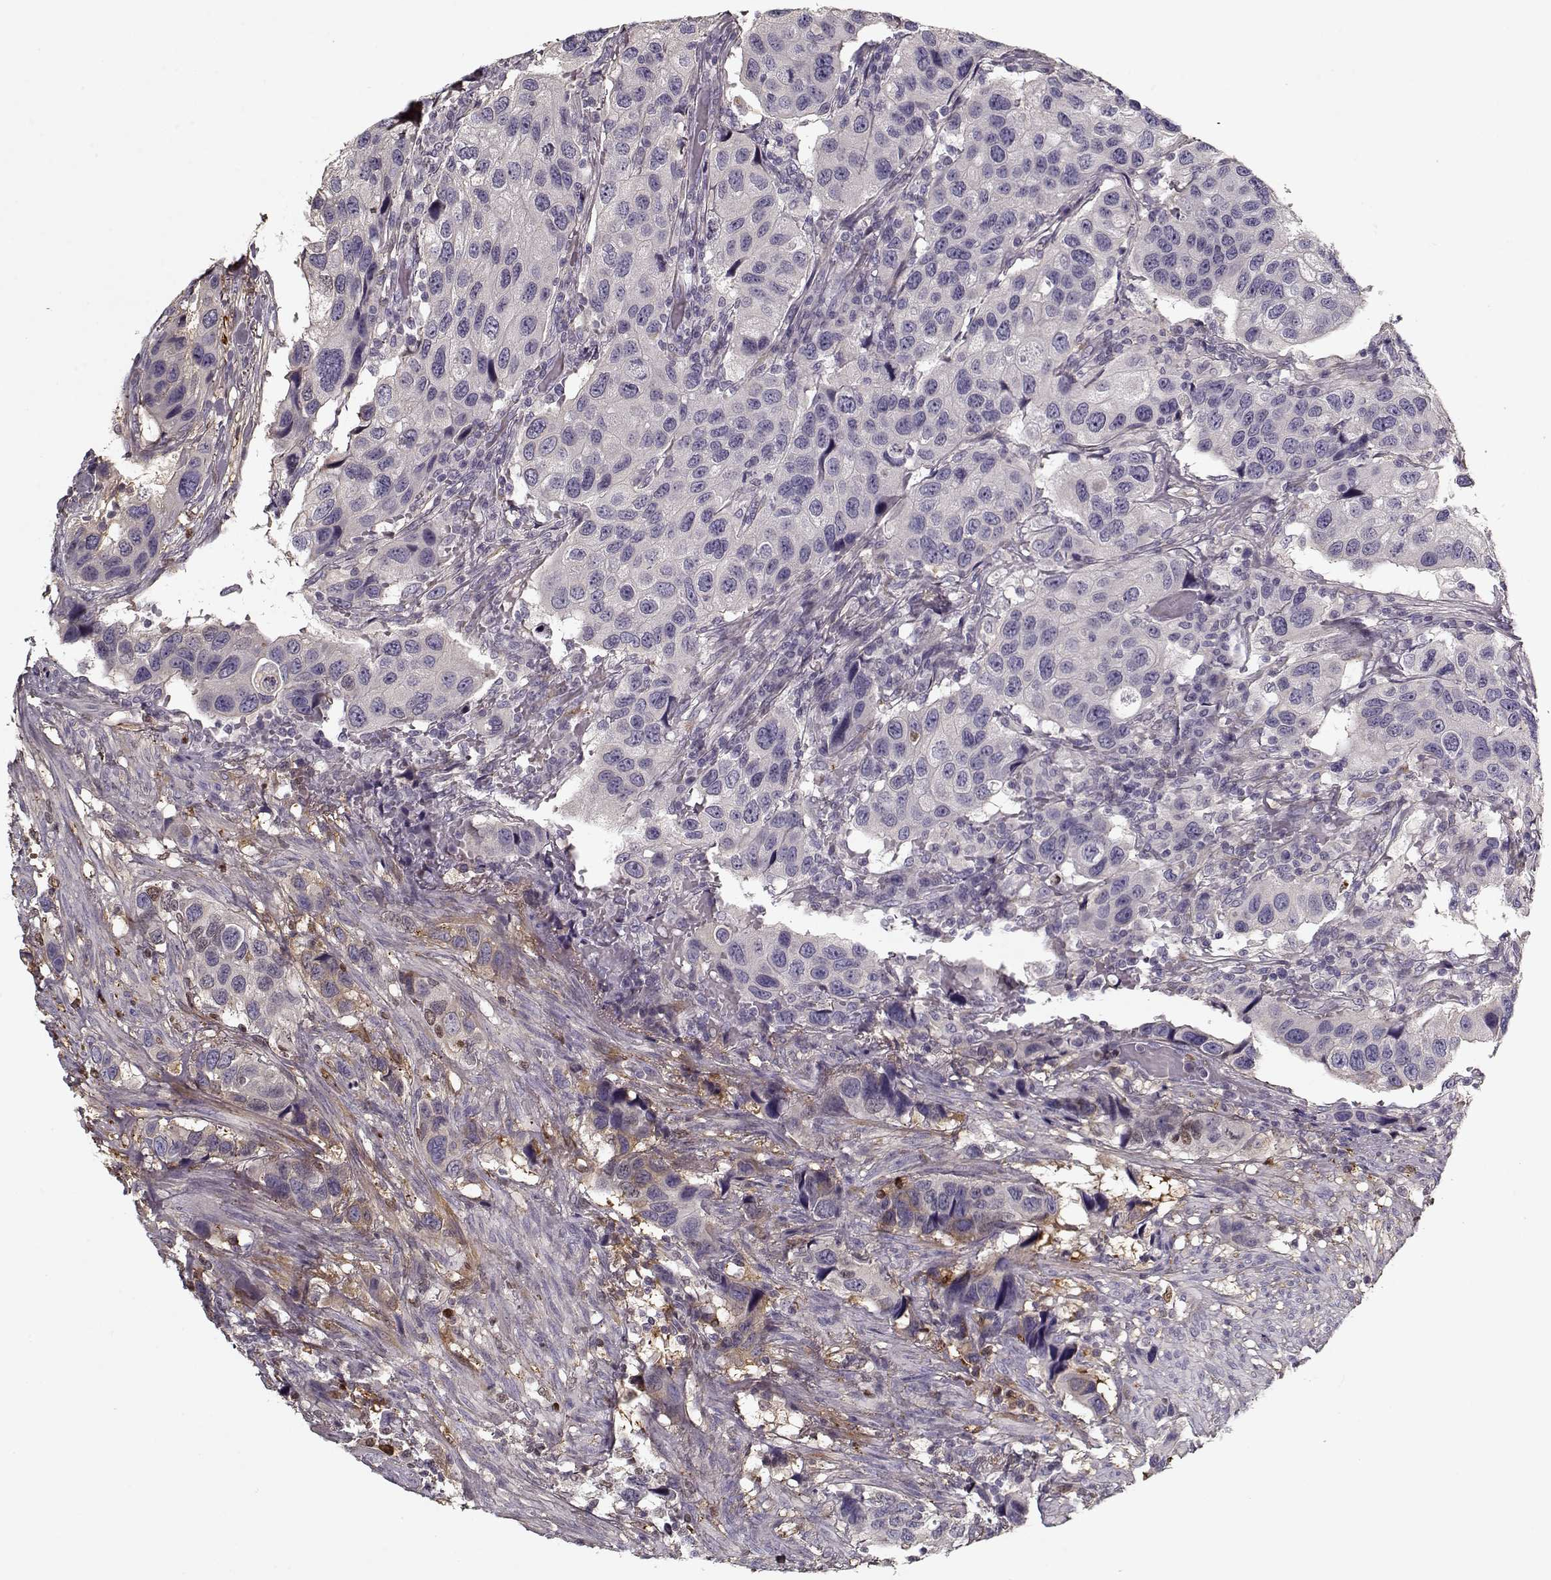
{"staining": {"intensity": "negative", "quantity": "none", "location": "none"}, "tissue": "urothelial cancer", "cell_type": "Tumor cells", "image_type": "cancer", "snomed": [{"axis": "morphology", "description": "Urothelial carcinoma, High grade"}, {"axis": "topography", "description": "Urinary bladder"}], "caption": "The histopathology image exhibits no staining of tumor cells in urothelial carcinoma (high-grade).", "gene": "LUM", "patient": {"sex": "male", "age": 79}}